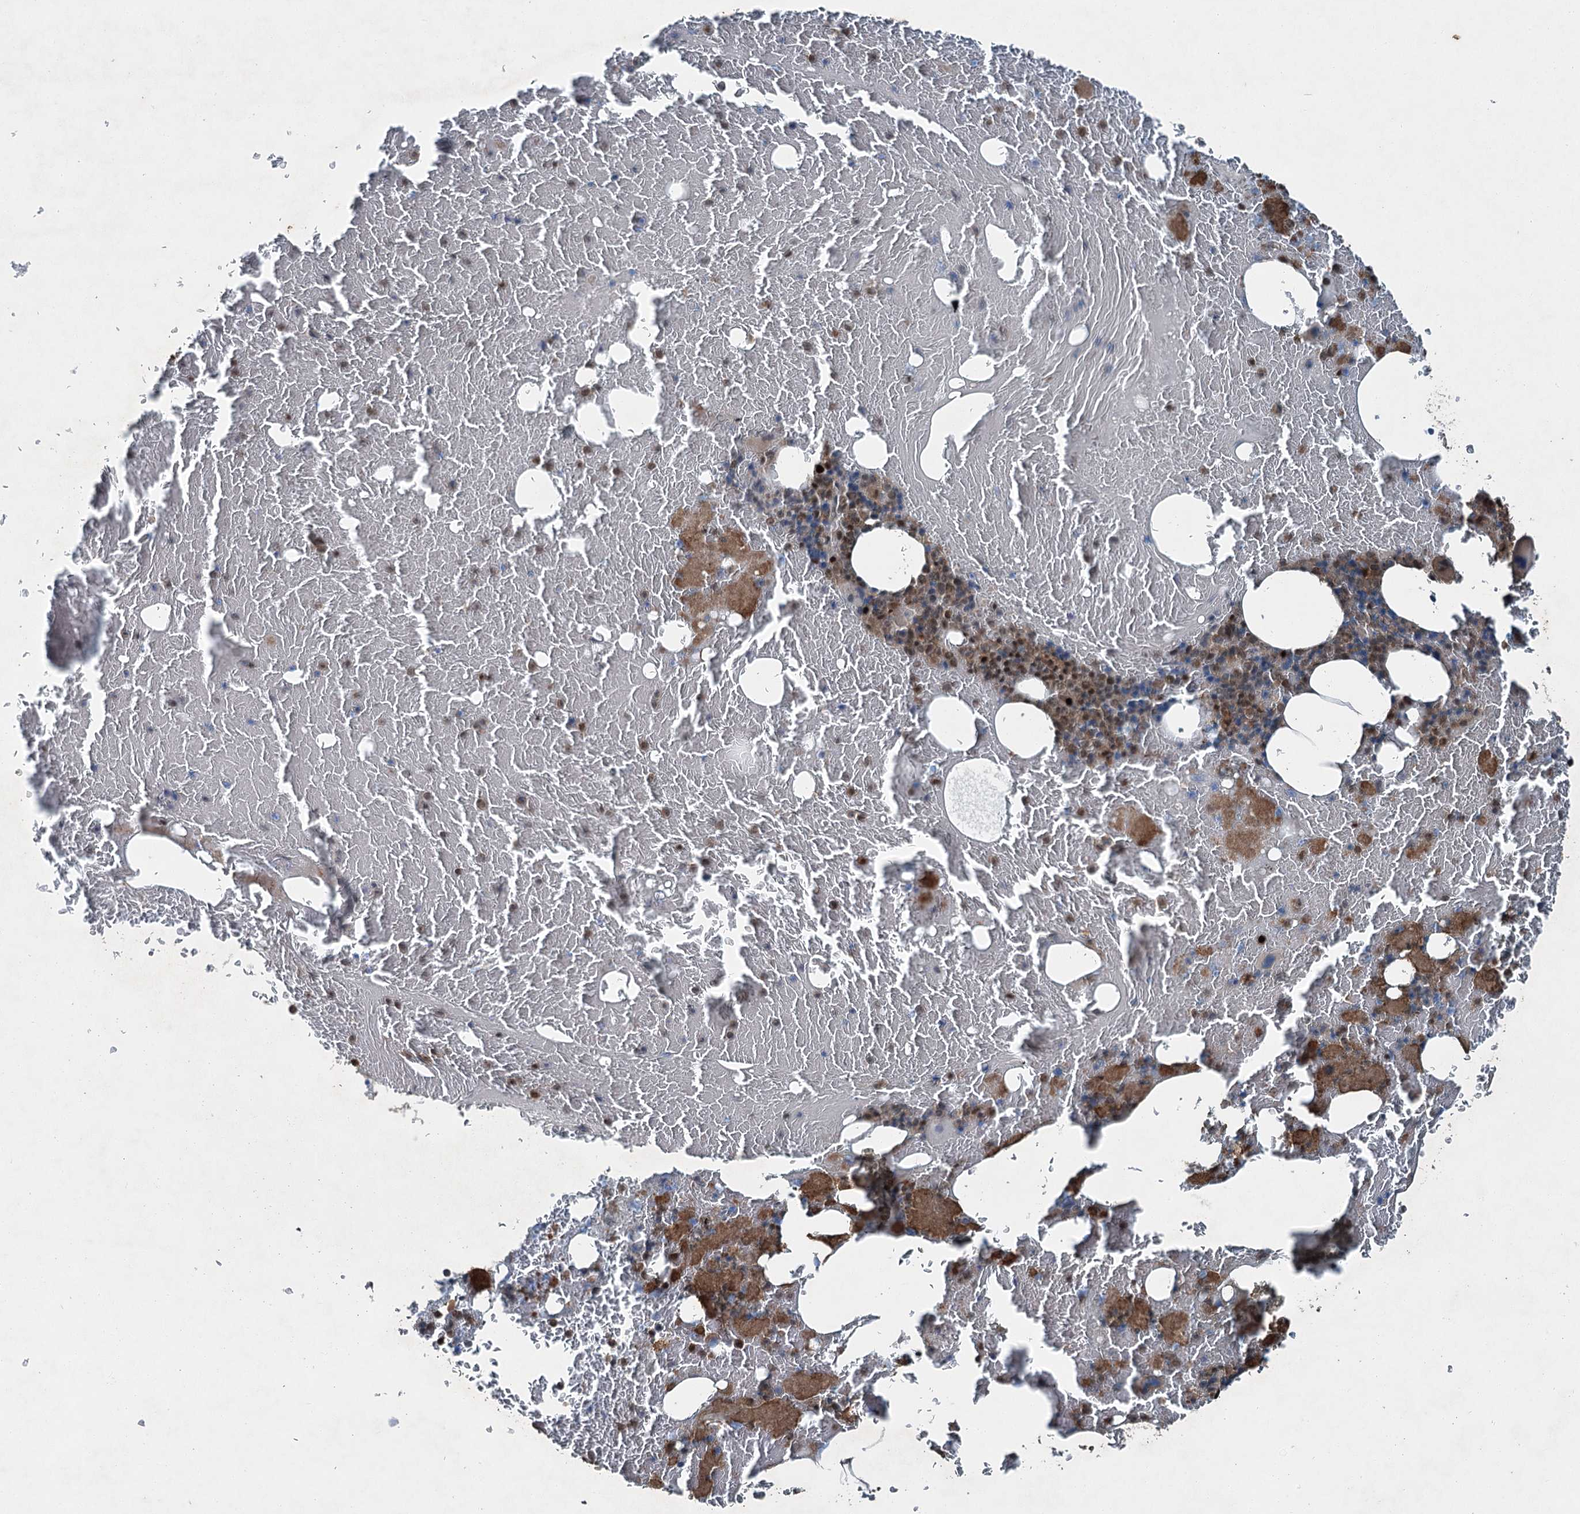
{"staining": {"intensity": "weak", "quantity": "25%-75%", "location": "cytoplasmic/membranous,nuclear"}, "tissue": "bone marrow", "cell_type": "Hematopoietic cells", "image_type": "normal", "snomed": [{"axis": "morphology", "description": "Normal tissue, NOS"}, {"axis": "topography", "description": "Bone marrow"}], "caption": "IHC photomicrograph of unremarkable bone marrow stained for a protein (brown), which shows low levels of weak cytoplasmic/membranous,nuclear staining in about 25%-75% of hematopoietic cells.", "gene": "BORCS7", "patient": {"sex": "male", "age": 79}}